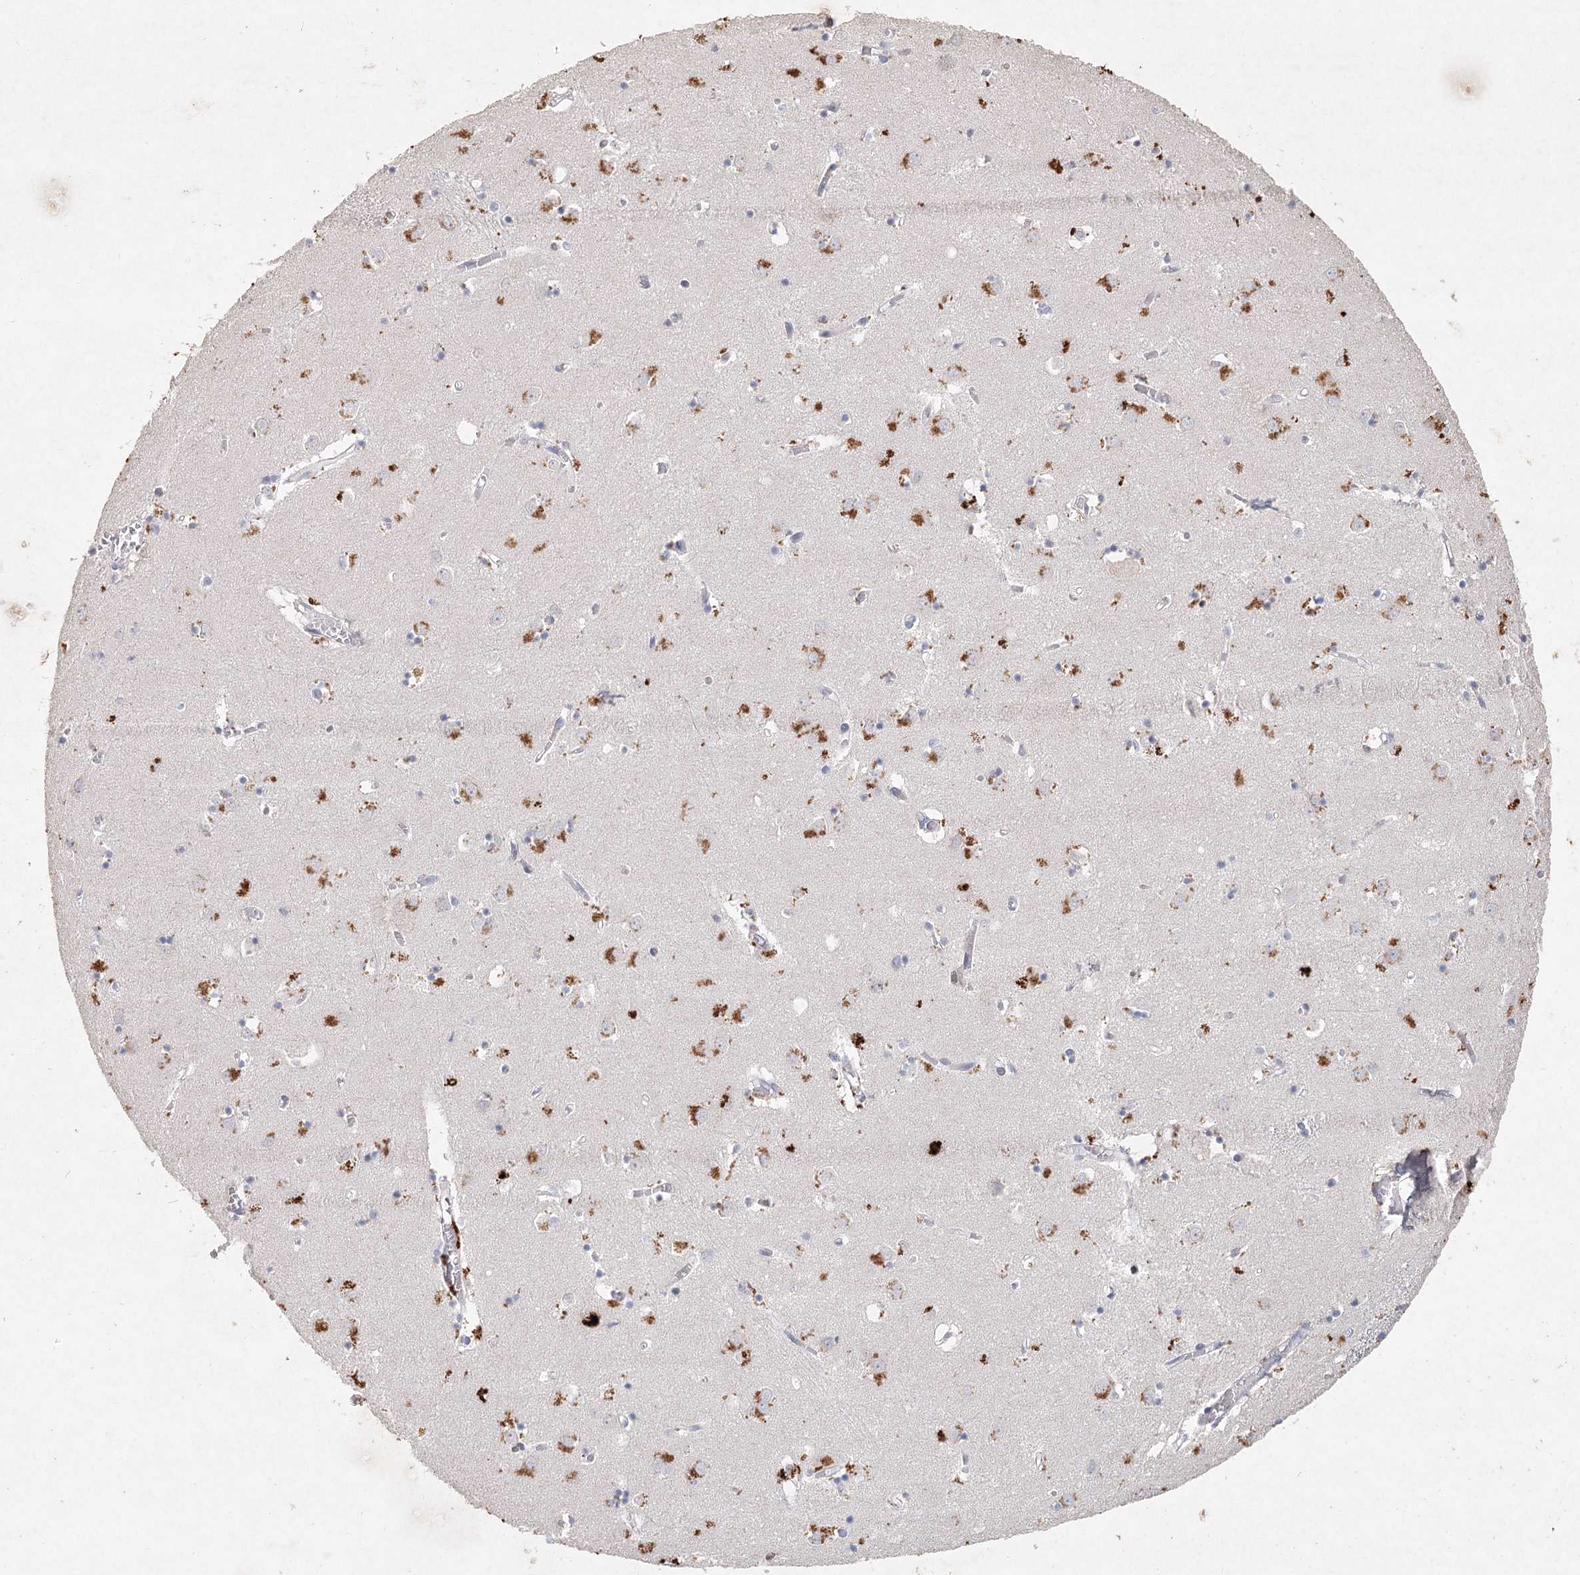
{"staining": {"intensity": "moderate", "quantity": "<25%", "location": "cytoplasmic/membranous"}, "tissue": "caudate", "cell_type": "Glial cells", "image_type": "normal", "snomed": [{"axis": "morphology", "description": "Normal tissue, NOS"}, {"axis": "topography", "description": "Lateral ventricle wall"}], "caption": "Immunohistochemistry (IHC) histopathology image of benign caudate: caudate stained using immunohistochemistry displays low levels of moderate protein expression localized specifically in the cytoplasmic/membranous of glial cells, appearing as a cytoplasmic/membranous brown color.", "gene": "ARSI", "patient": {"sex": "male", "age": 70}}